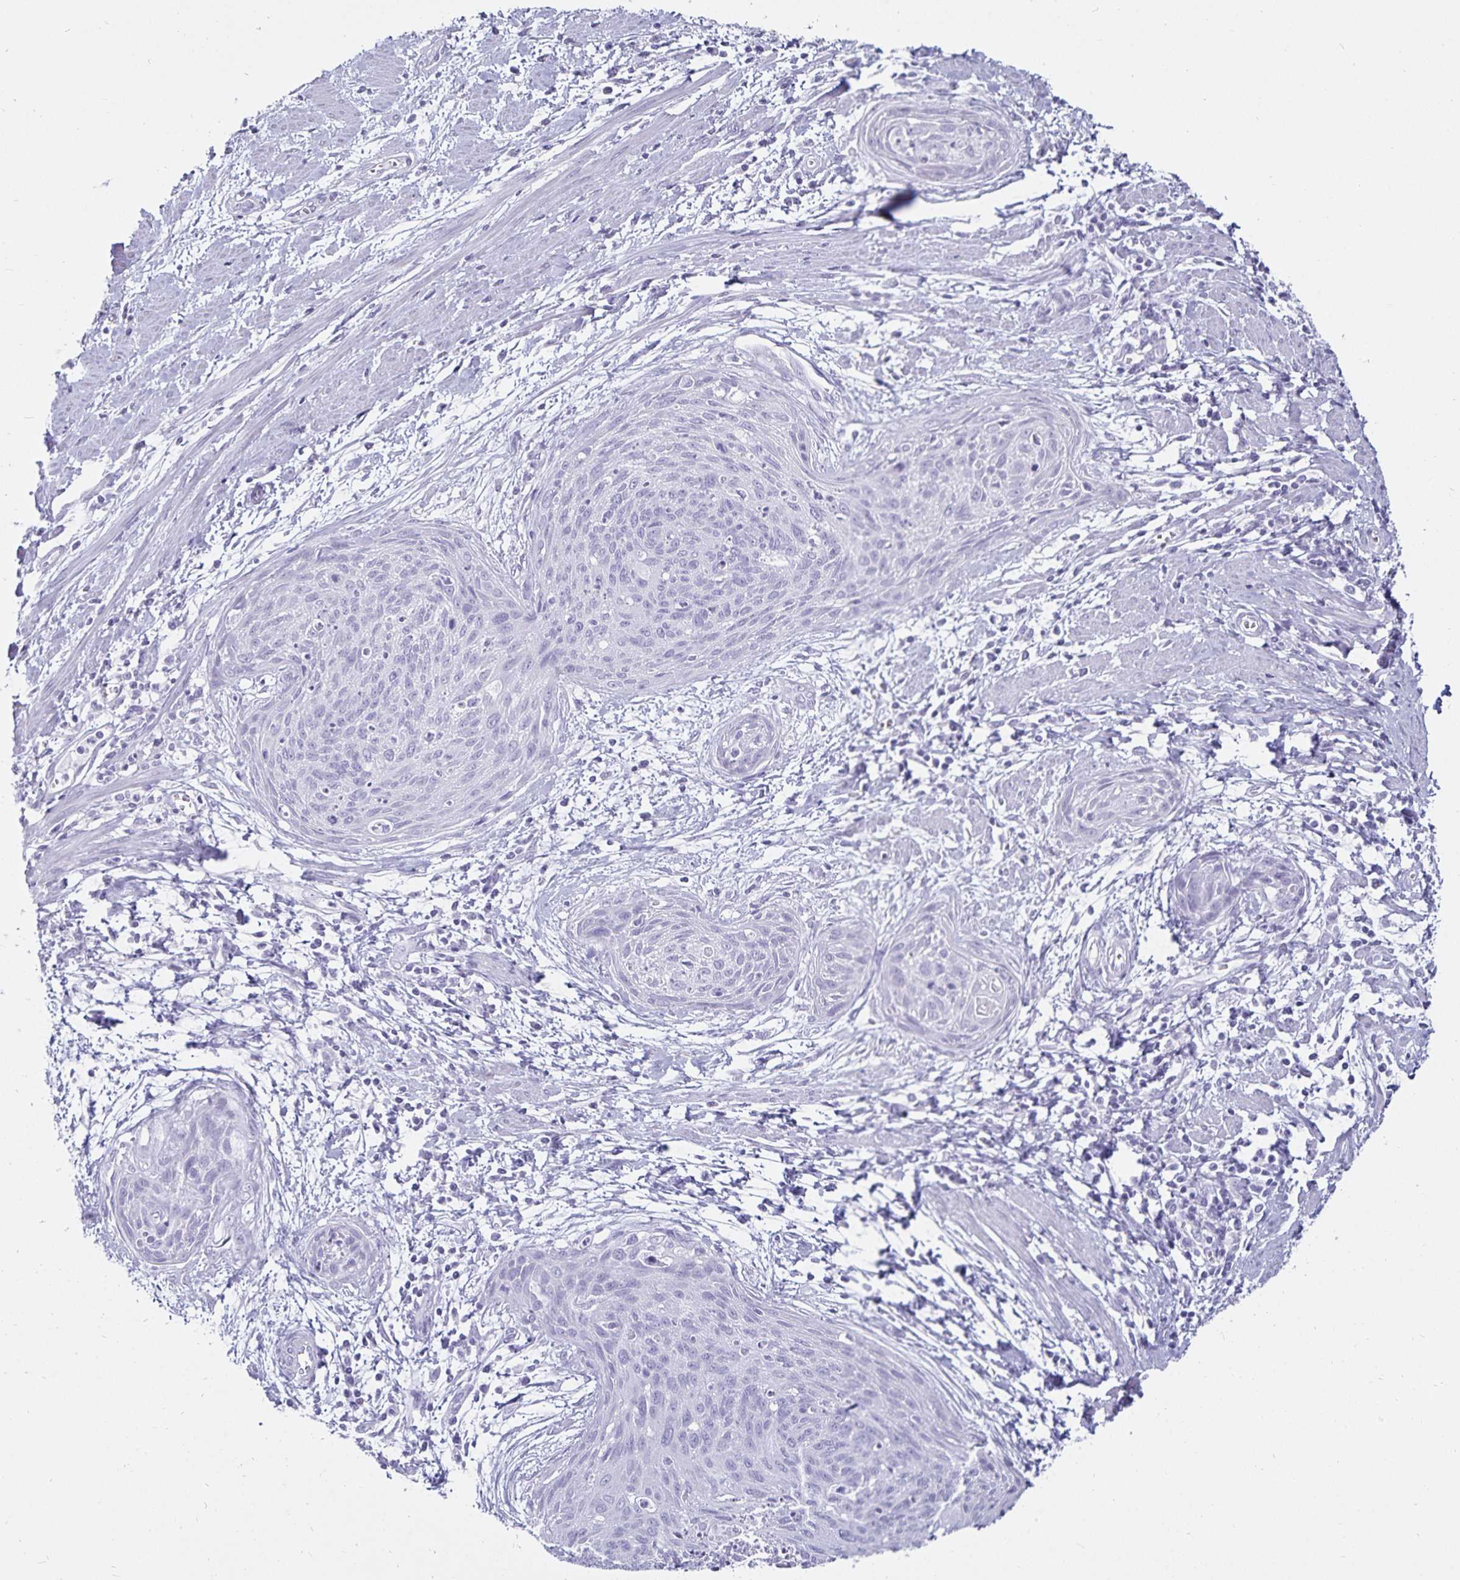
{"staining": {"intensity": "negative", "quantity": "none", "location": "none"}, "tissue": "cervical cancer", "cell_type": "Tumor cells", "image_type": "cancer", "snomed": [{"axis": "morphology", "description": "Squamous cell carcinoma, NOS"}, {"axis": "topography", "description": "Cervix"}], "caption": "Cervical cancer was stained to show a protein in brown. There is no significant staining in tumor cells.", "gene": "DEFA6", "patient": {"sex": "female", "age": 55}}